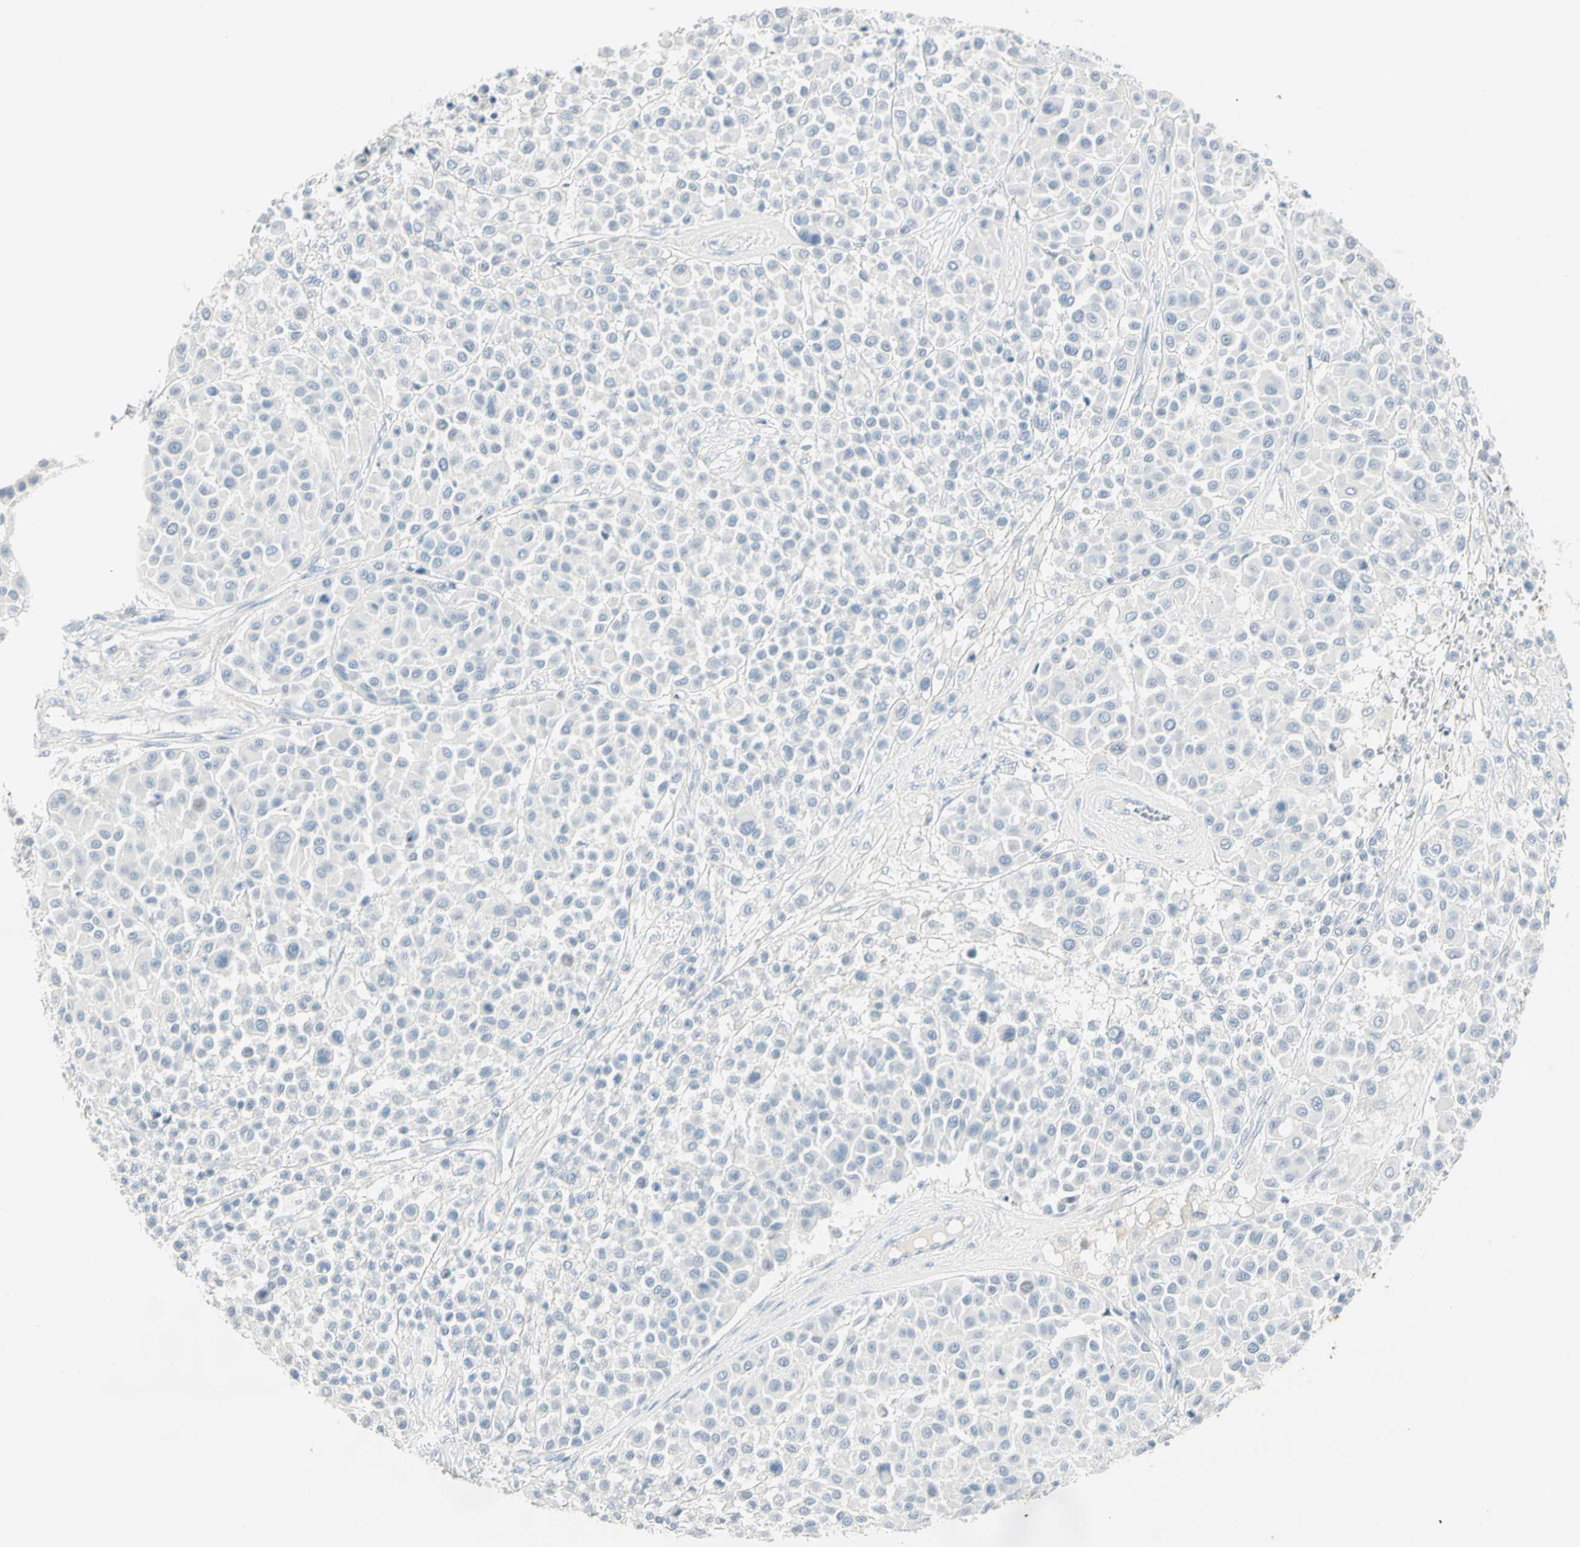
{"staining": {"intensity": "negative", "quantity": "none", "location": "none"}, "tissue": "melanoma", "cell_type": "Tumor cells", "image_type": "cancer", "snomed": [{"axis": "morphology", "description": "Malignant melanoma, Metastatic site"}, {"axis": "topography", "description": "Soft tissue"}], "caption": "This is an IHC image of human malignant melanoma (metastatic site). There is no staining in tumor cells.", "gene": "MLLT10", "patient": {"sex": "male", "age": 41}}